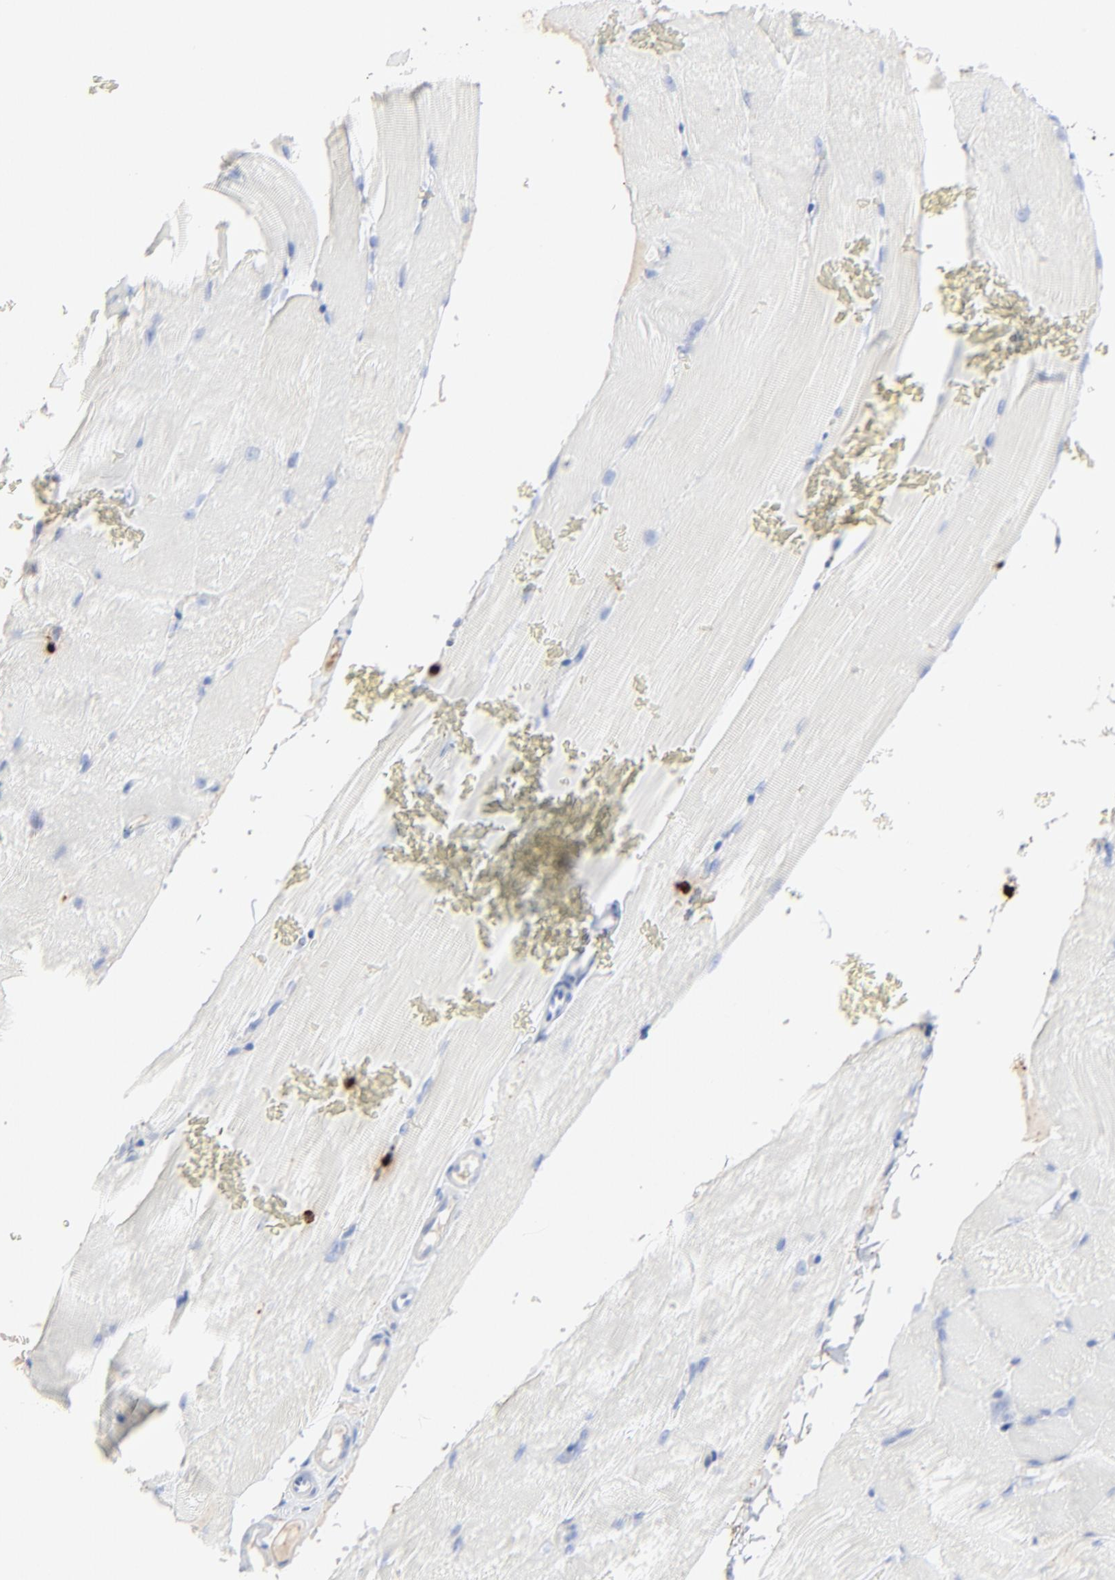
{"staining": {"intensity": "negative", "quantity": "none", "location": "none"}, "tissue": "skeletal muscle", "cell_type": "Myocytes", "image_type": "normal", "snomed": [{"axis": "morphology", "description": "Normal tissue, NOS"}, {"axis": "topography", "description": "Skeletal muscle"}], "caption": "Immunohistochemistry photomicrograph of normal skeletal muscle: human skeletal muscle stained with DAB (3,3'-diaminobenzidine) exhibits no significant protein positivity in myocytes.", "gene": "LCN2", "patient": {"sex": "female", "age": 37}}